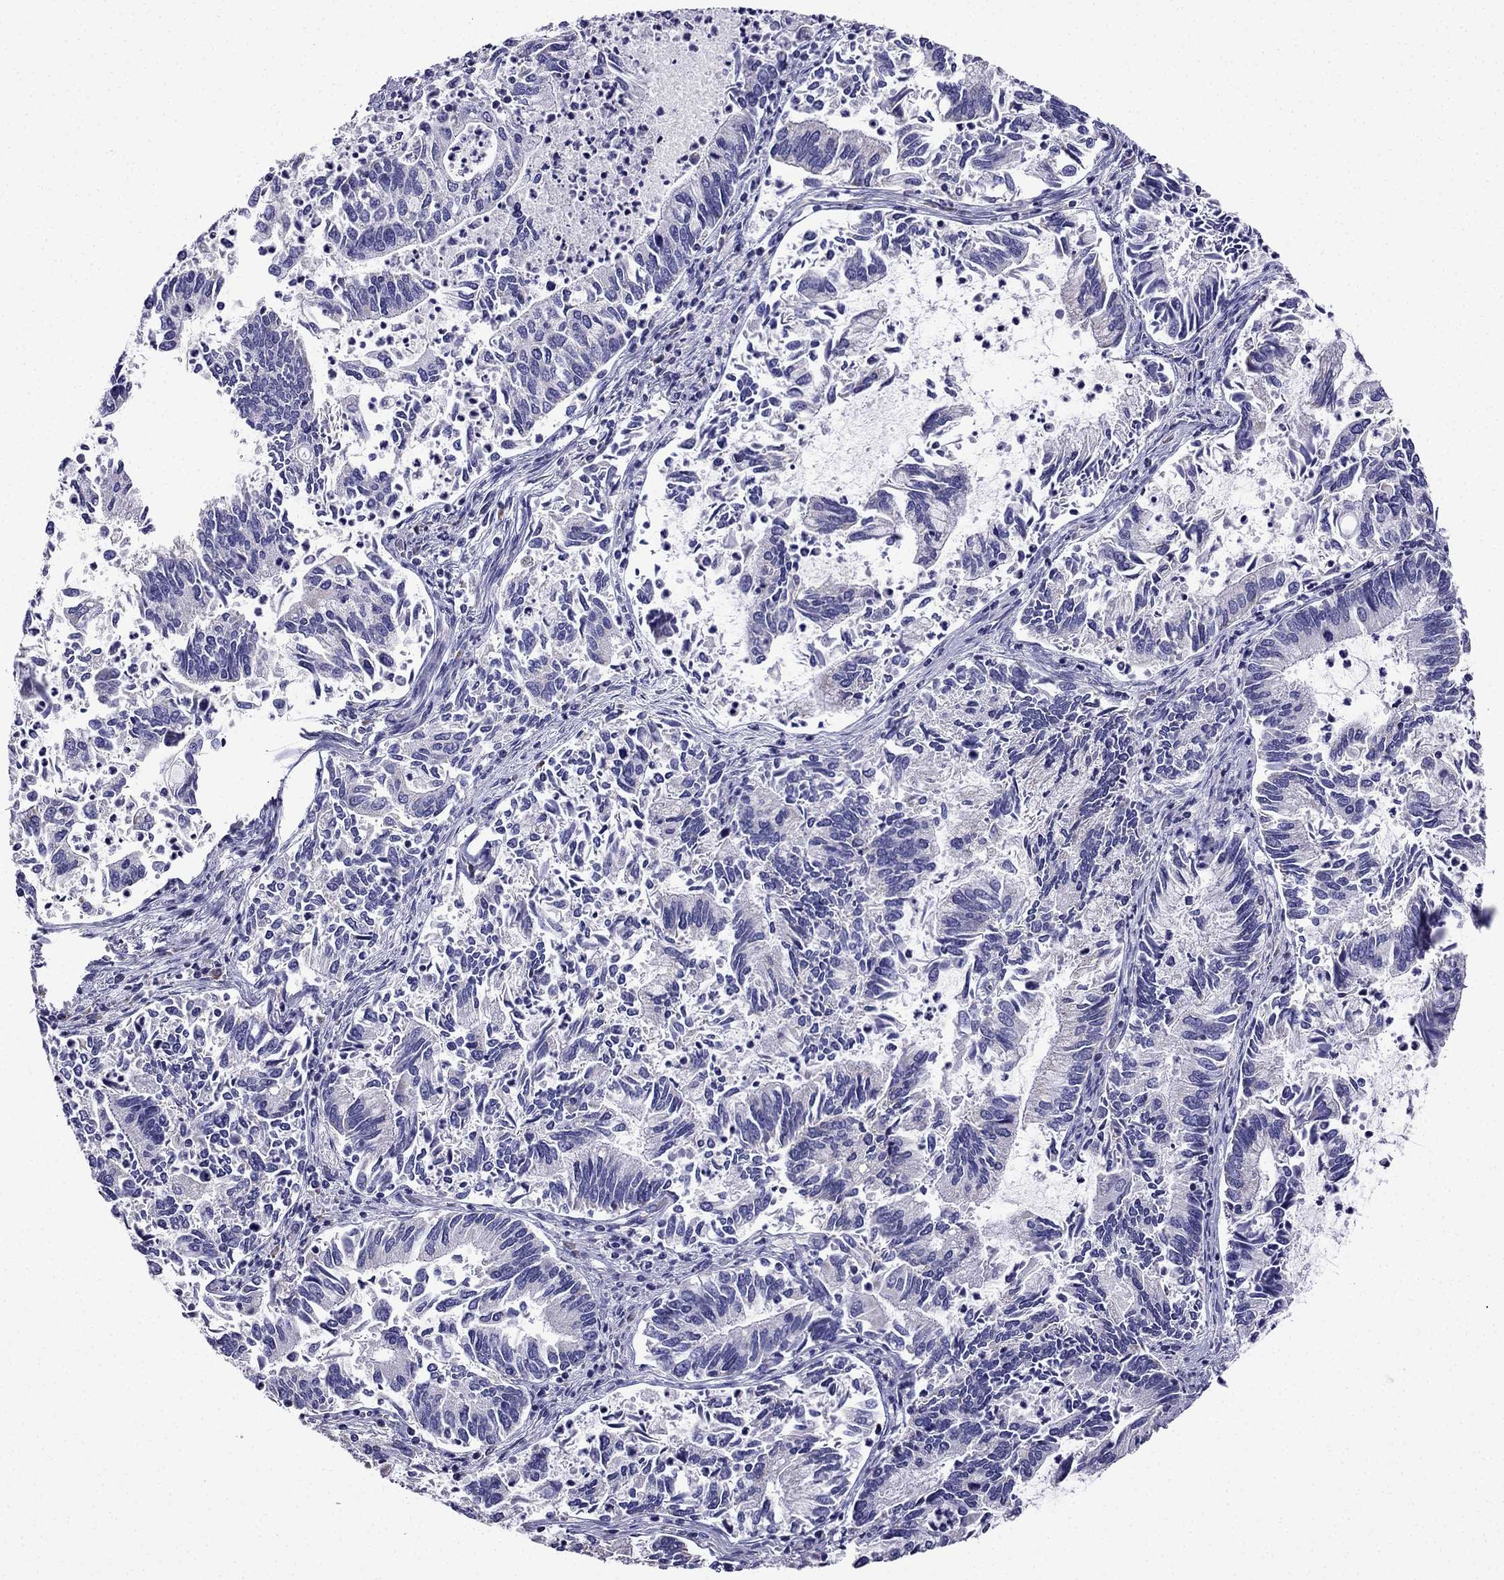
{"staining": {"intensity": "negative", "quantity": "none", "location": "none"}, "tissue": "cervical cancer", "cell_type": "Tumor cells", "image_type": "cancer", "snomed": [{"axis": "morphology", "description": "Adenocarcinoma, NOS"}, {"axis": "topography", "description": "Cervix"}], "caption": "The immunohistochemistry histopathology image has no significant staining in tumor cells of cervical cancer (adenocarcinoma) tissue.", "gene": "KIF5A", "patient": {"sex": "female", "age": 42}}